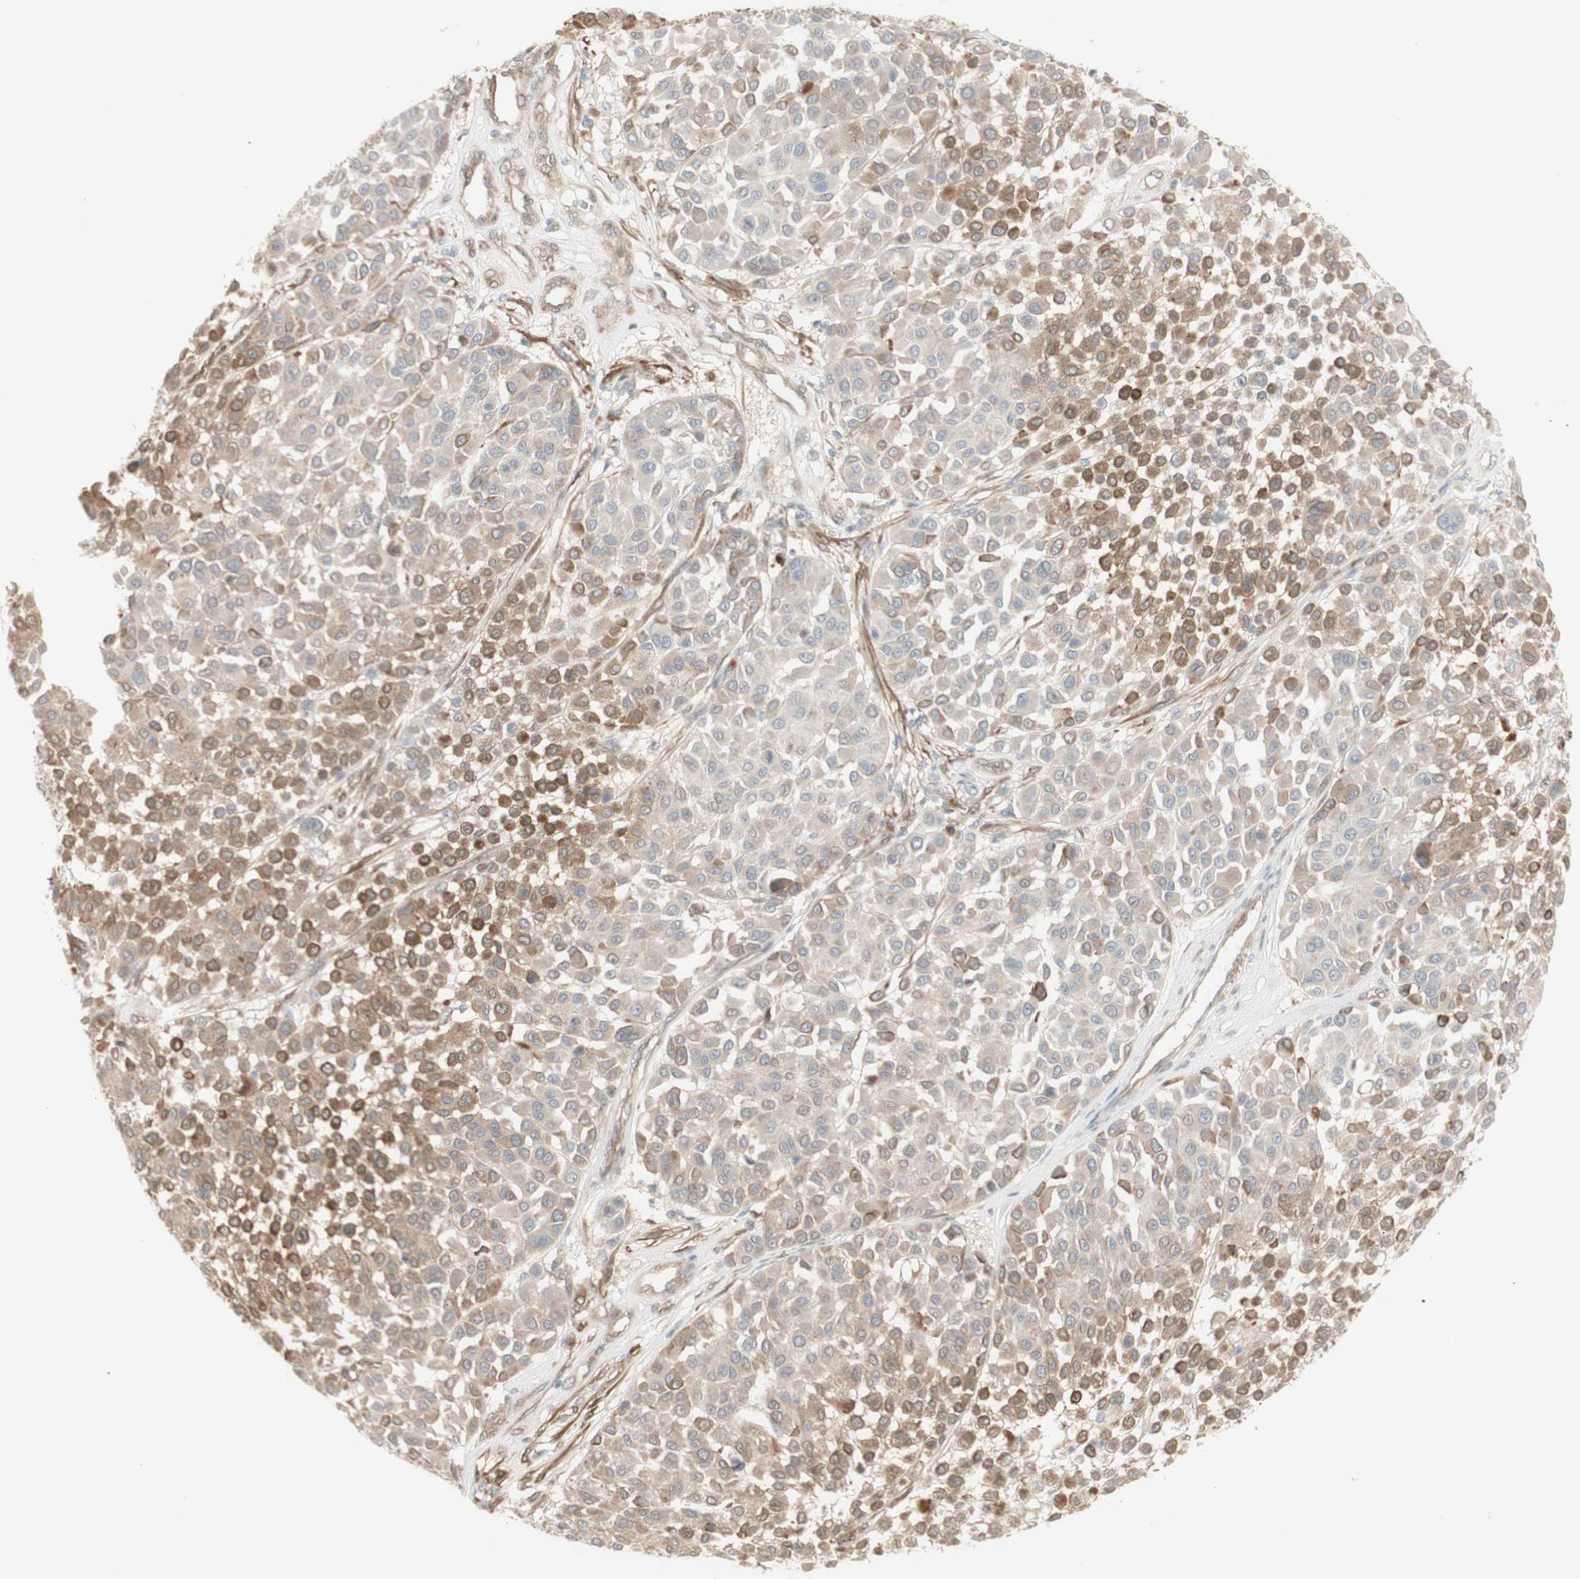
{"staining": {"intensity": "weak", "quantity": ">75%", "location": "cytoplasmic/membranous"}, "tissue": "melanoma", "cell_type": "Tumor cells", "image_type": "cancer", "snomed": [{"axis": "morphology", "description": "Malignant melanoma, Metastatic site"}, {"axis": "topography", "description": "Soft tissue"}], "caption": "Immunohistochemistry (DAB) staining of human melanoma exhibits weak cytoplasmic/membranous protein positivity in approximately >75% of tumor cells.", "gene": "CNN3", "patient": {"sex": "male", "age": 41}}